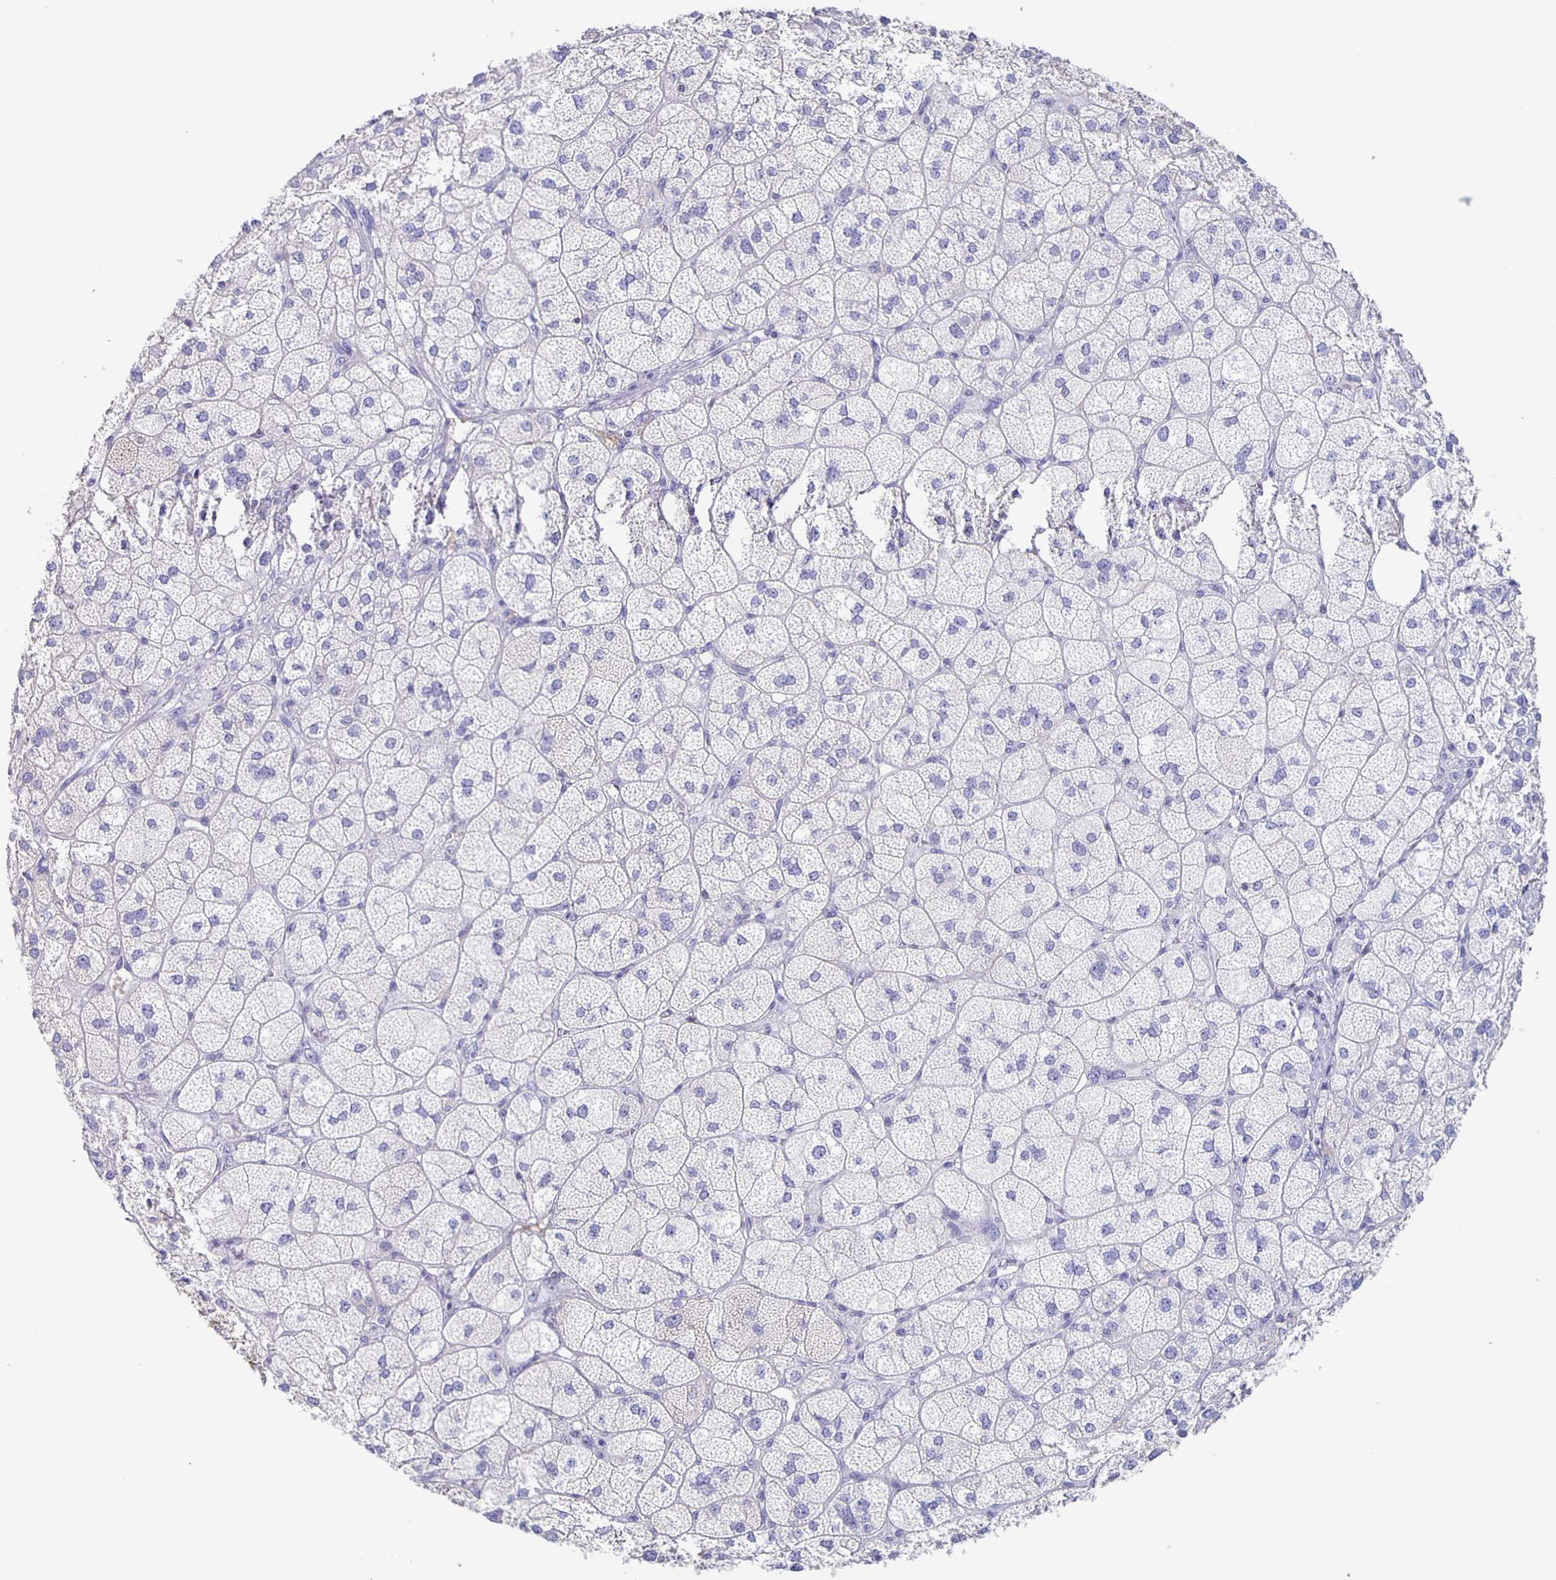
{"staining": {"intensity": "negative", "quantity": "none", "location": "none"}, "tissue": "adrenal gland", "cell_type": "Glandular cells", "image_type": "normal", "snomed": [{"axis": "morphology", "description": "Normal tissue, NOS"}, {"axis": "topography", "description": "Adrenal gland"}], "caption": "IHC micrograph of unremarkable human adrenal gland stained for a protein (brown), which shows no positivity in glandular cells.", "gene": "FGA", "patient": {"sex": "female", "age": 60}}